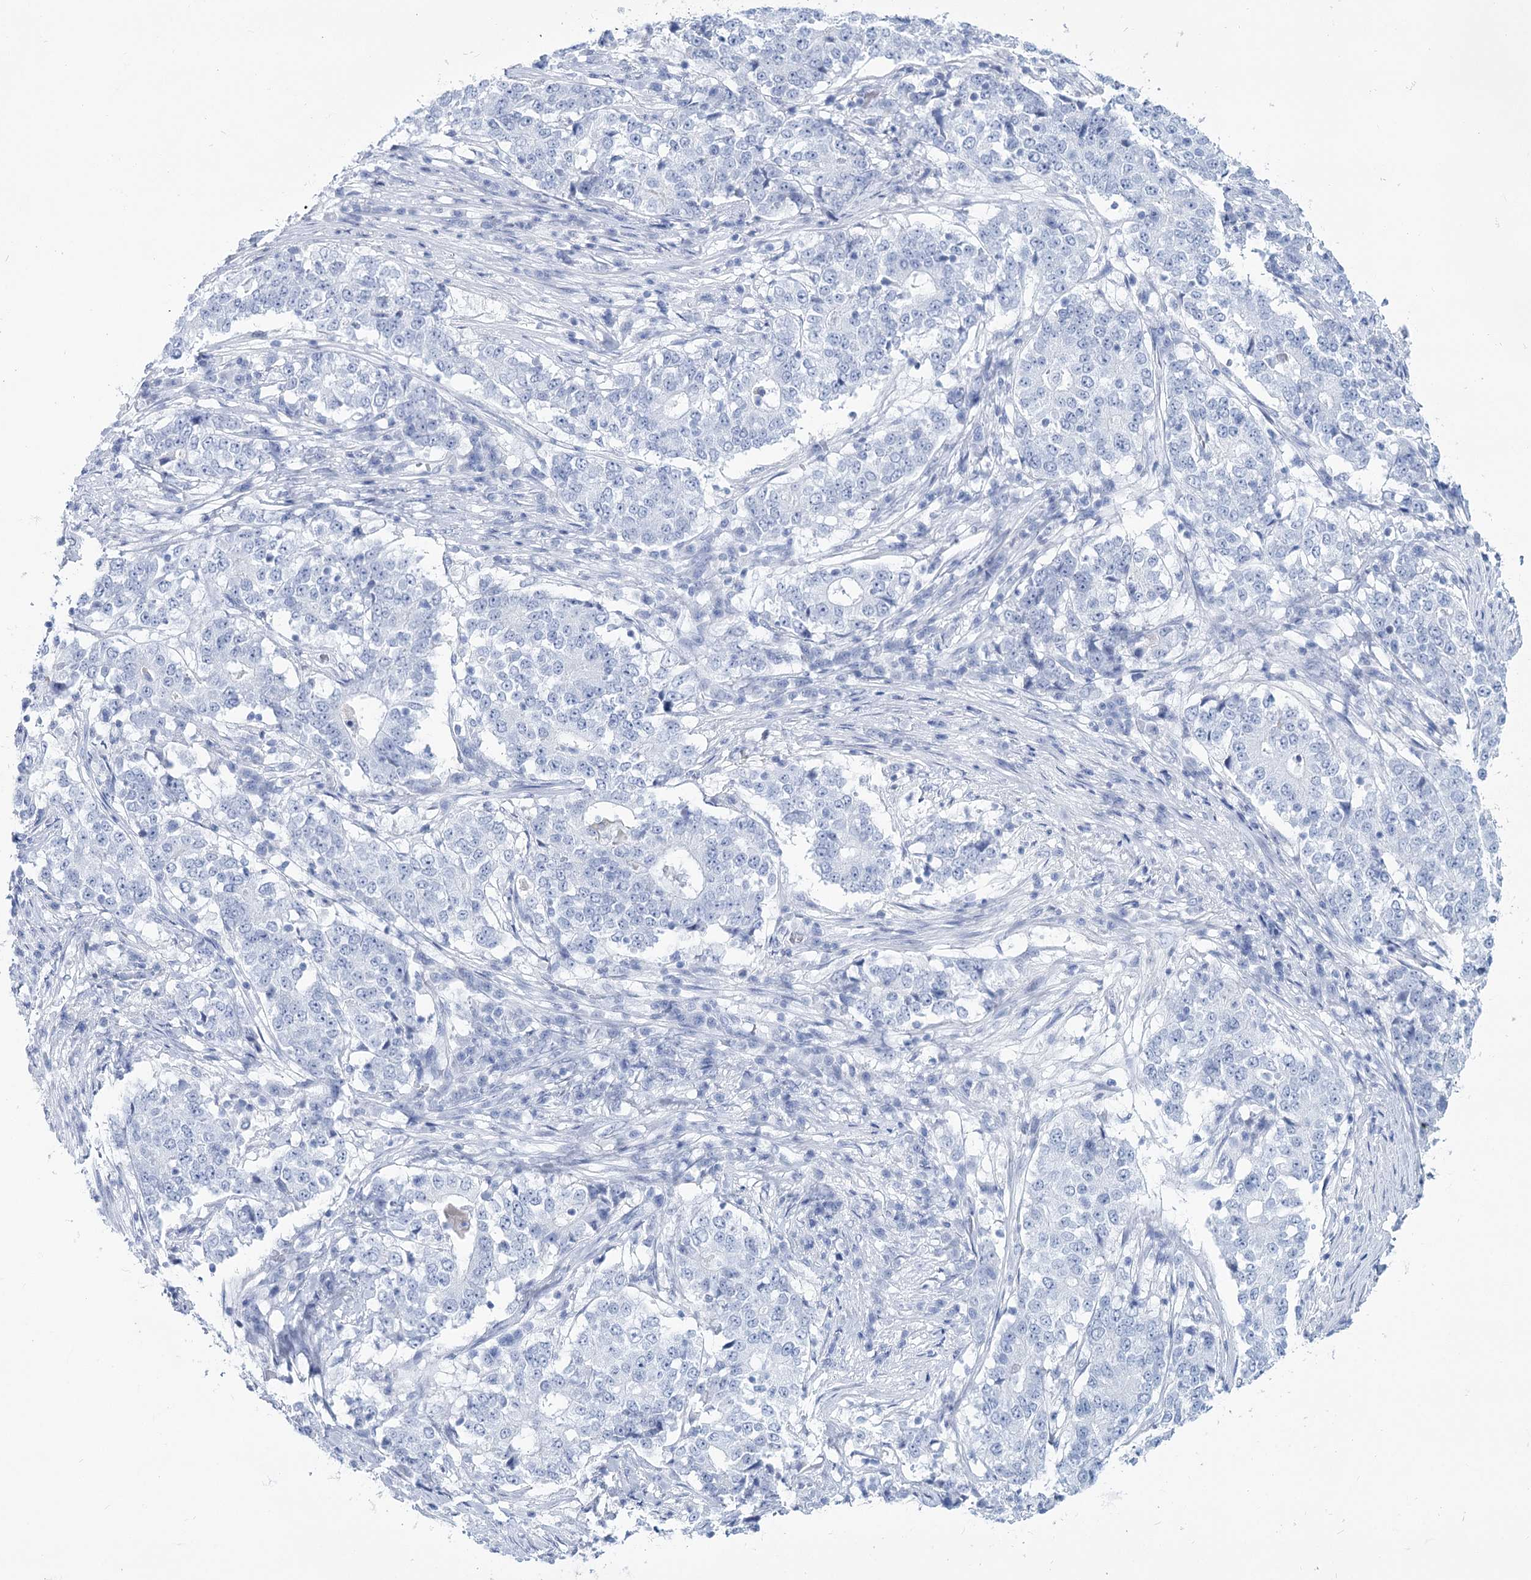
{"staining": {"intensity": "negative", "quantity": "none", "location": "none"}, "tissue": "stomach cancer", "cell_type": "Tumor cells", "image_type": "cancer", "snomed": [{"axis": "morphology", "description": "Adenocarcinoma, NOS"}, {"axis": "topography", "description": "Stomach"}], "caption": "Tumor cells show no significant expression in stomach cancer (adenocarcinoma).", "gene": "RNF186", "patient": {"sex": "male", "age": 59}}